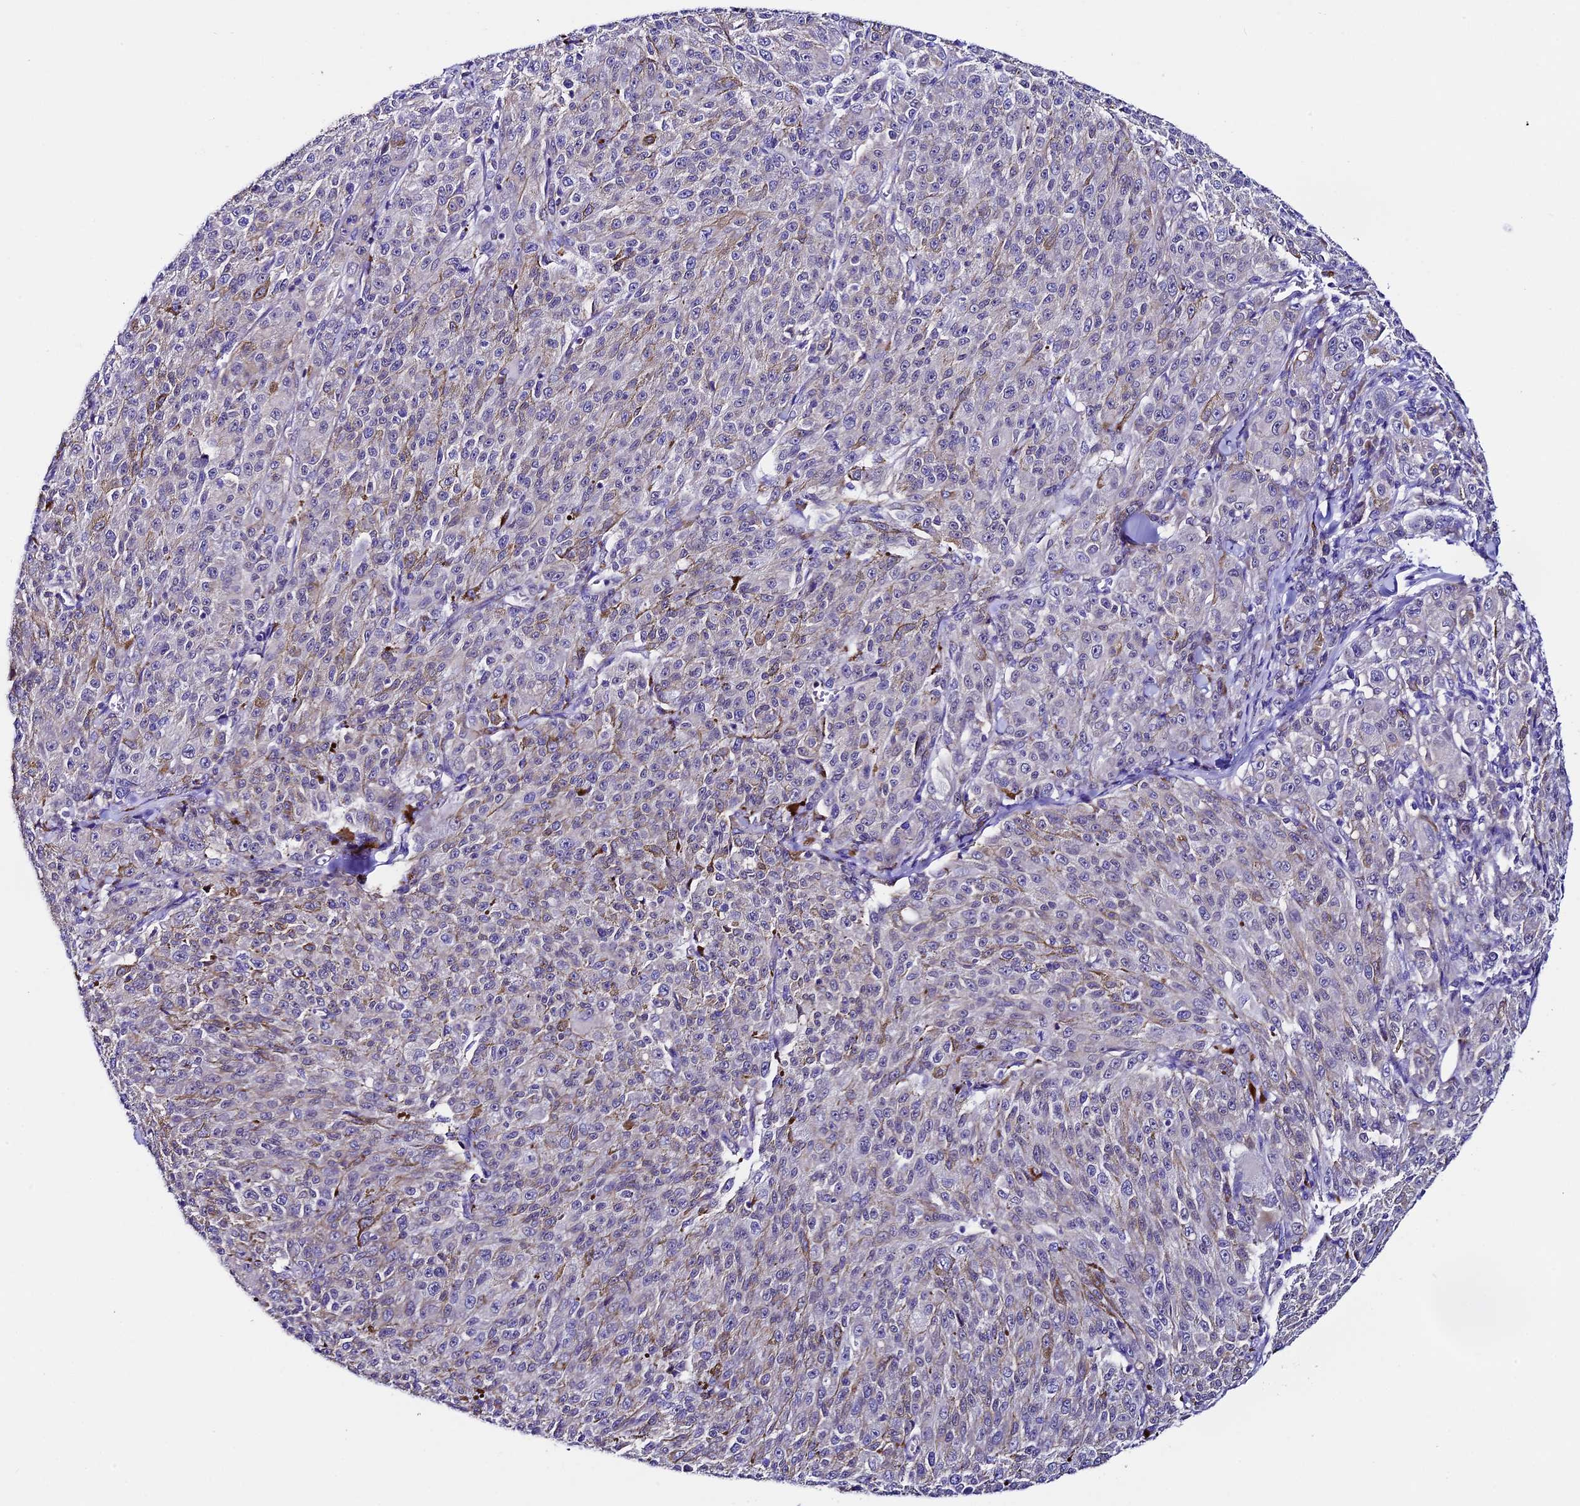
{"staining": {"intensity": "weak", "quantity": "<25%", "location": "cytoplasmic/membranous"}, "tissue": "melanoma", "cell_type": "Tumor cells", "image_type": "cancer", "snomed": [{"axis": "morphology", "description": "Malignant melanoma, NOS"}, {"axis": "topography", "description": "Skin"}], "caption": "An IHC histopathology image of malignant melanoma is shown. There is no staining in tumor cells of malignant melanoma.", "gene": "COMTD1", "patient": {"sex": "female", "age": 52}}